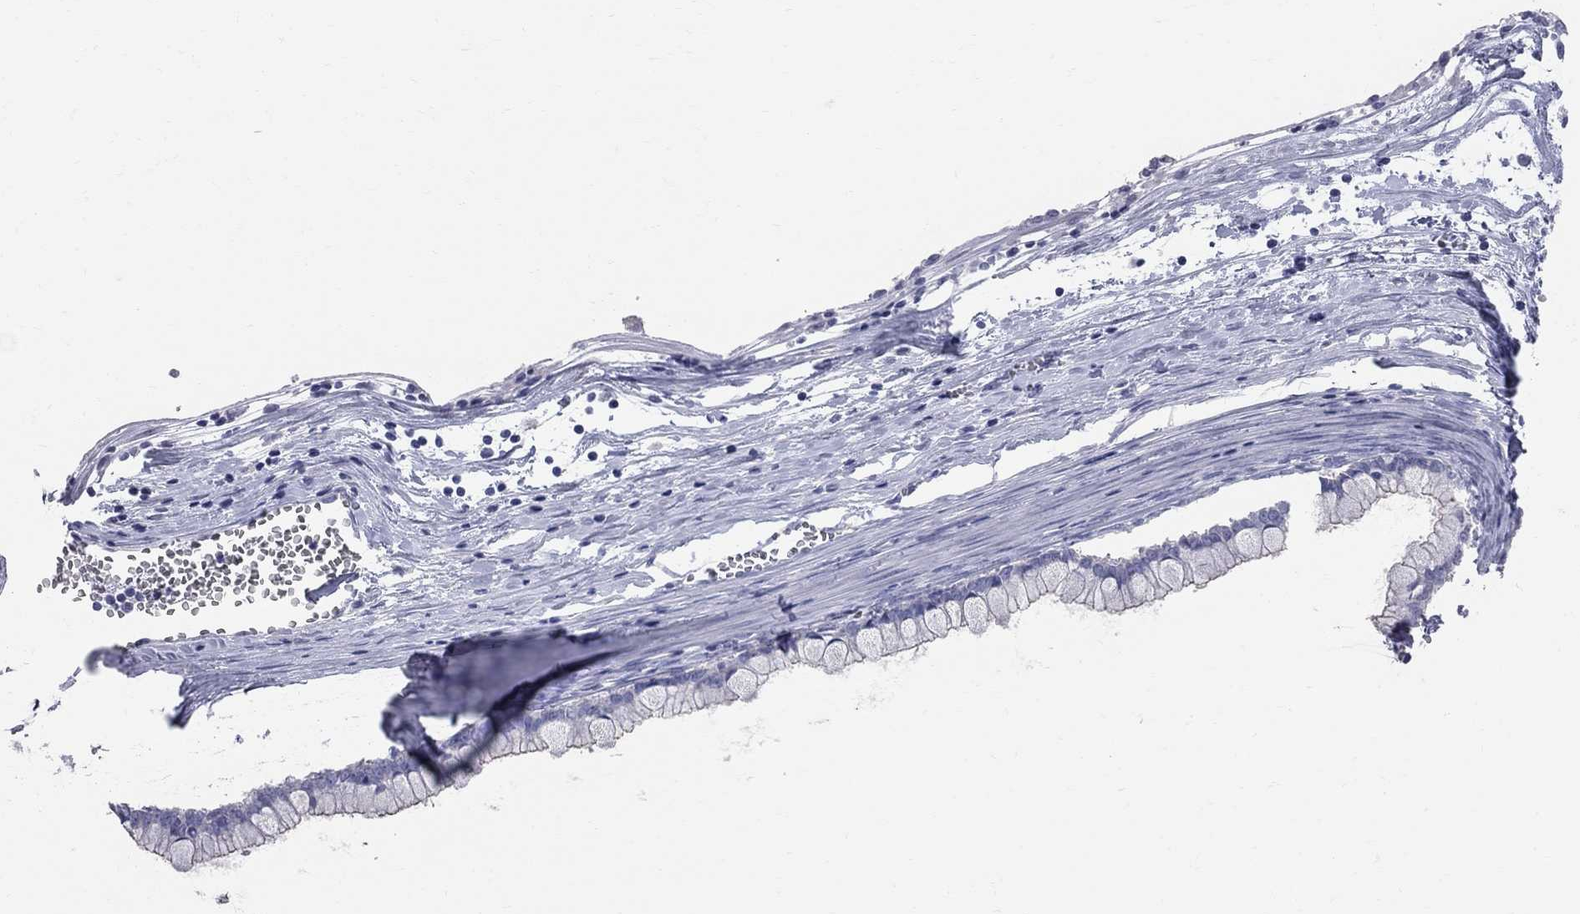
{"staining": {"intensity": "negative", "quantity": "none", "location": "none"}, "tissue": "ovarian cancer", "cell_type": "Tumor cells", "image_type": "cancer", "snomed": [{"axis": "morphology", "description": "Cystadenocarcinoma, mucinous, NOS"}, {"axis": "topography", "description": "Ovary"}], "caption": "High power microscopy photomicrograph of an immunohistochemistry (IHC) photomicrograph of ovarian mucinous cystadenocarcinoma, revealing no significant staining in tumor cells. (Immunohistochemistry (ihc), brightfield microscopy, high magnification).", "gene": "AOX1", "patient": {"sex": "female", "age": 67}}